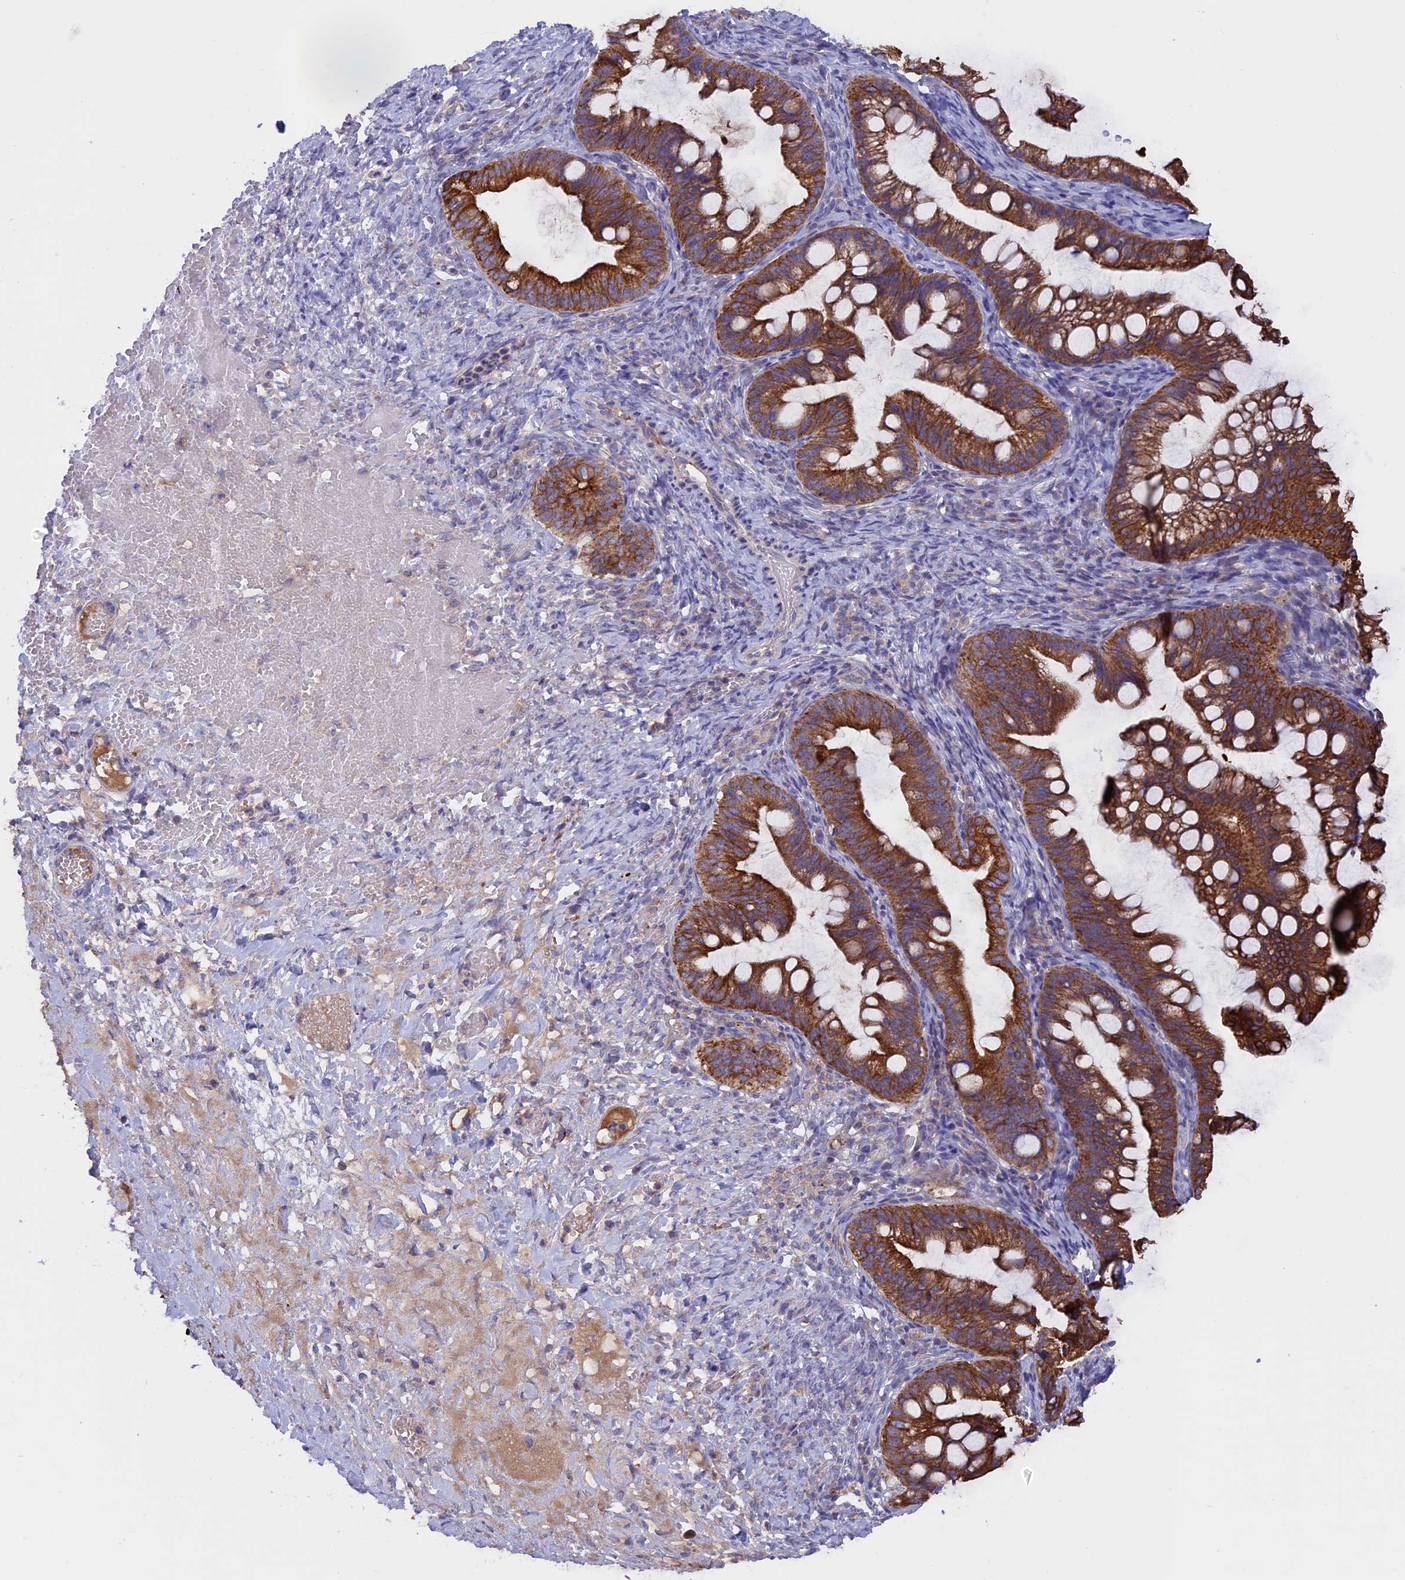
{"staining": {"intensity": "strong", "quantity": ">75%", "location": "cytoplasmic/membranous"}, "tissue": "ovarian cancer", "cell_type": "Tumor cells", "image_type": "cancer", "snomed": [{"axis": "morphology", "description": "Cystadenocarcinoma, mucinous, NOS"}, {"axis": "topography", "description": "Ovary"}], "caption": "Mucinous cystadenocarcinoma (ovarian) stained with a protein marker reveals strong staining in tumor cells.", "gene": "PTPN9", "patient": {"sex": "female", "age": 73}}